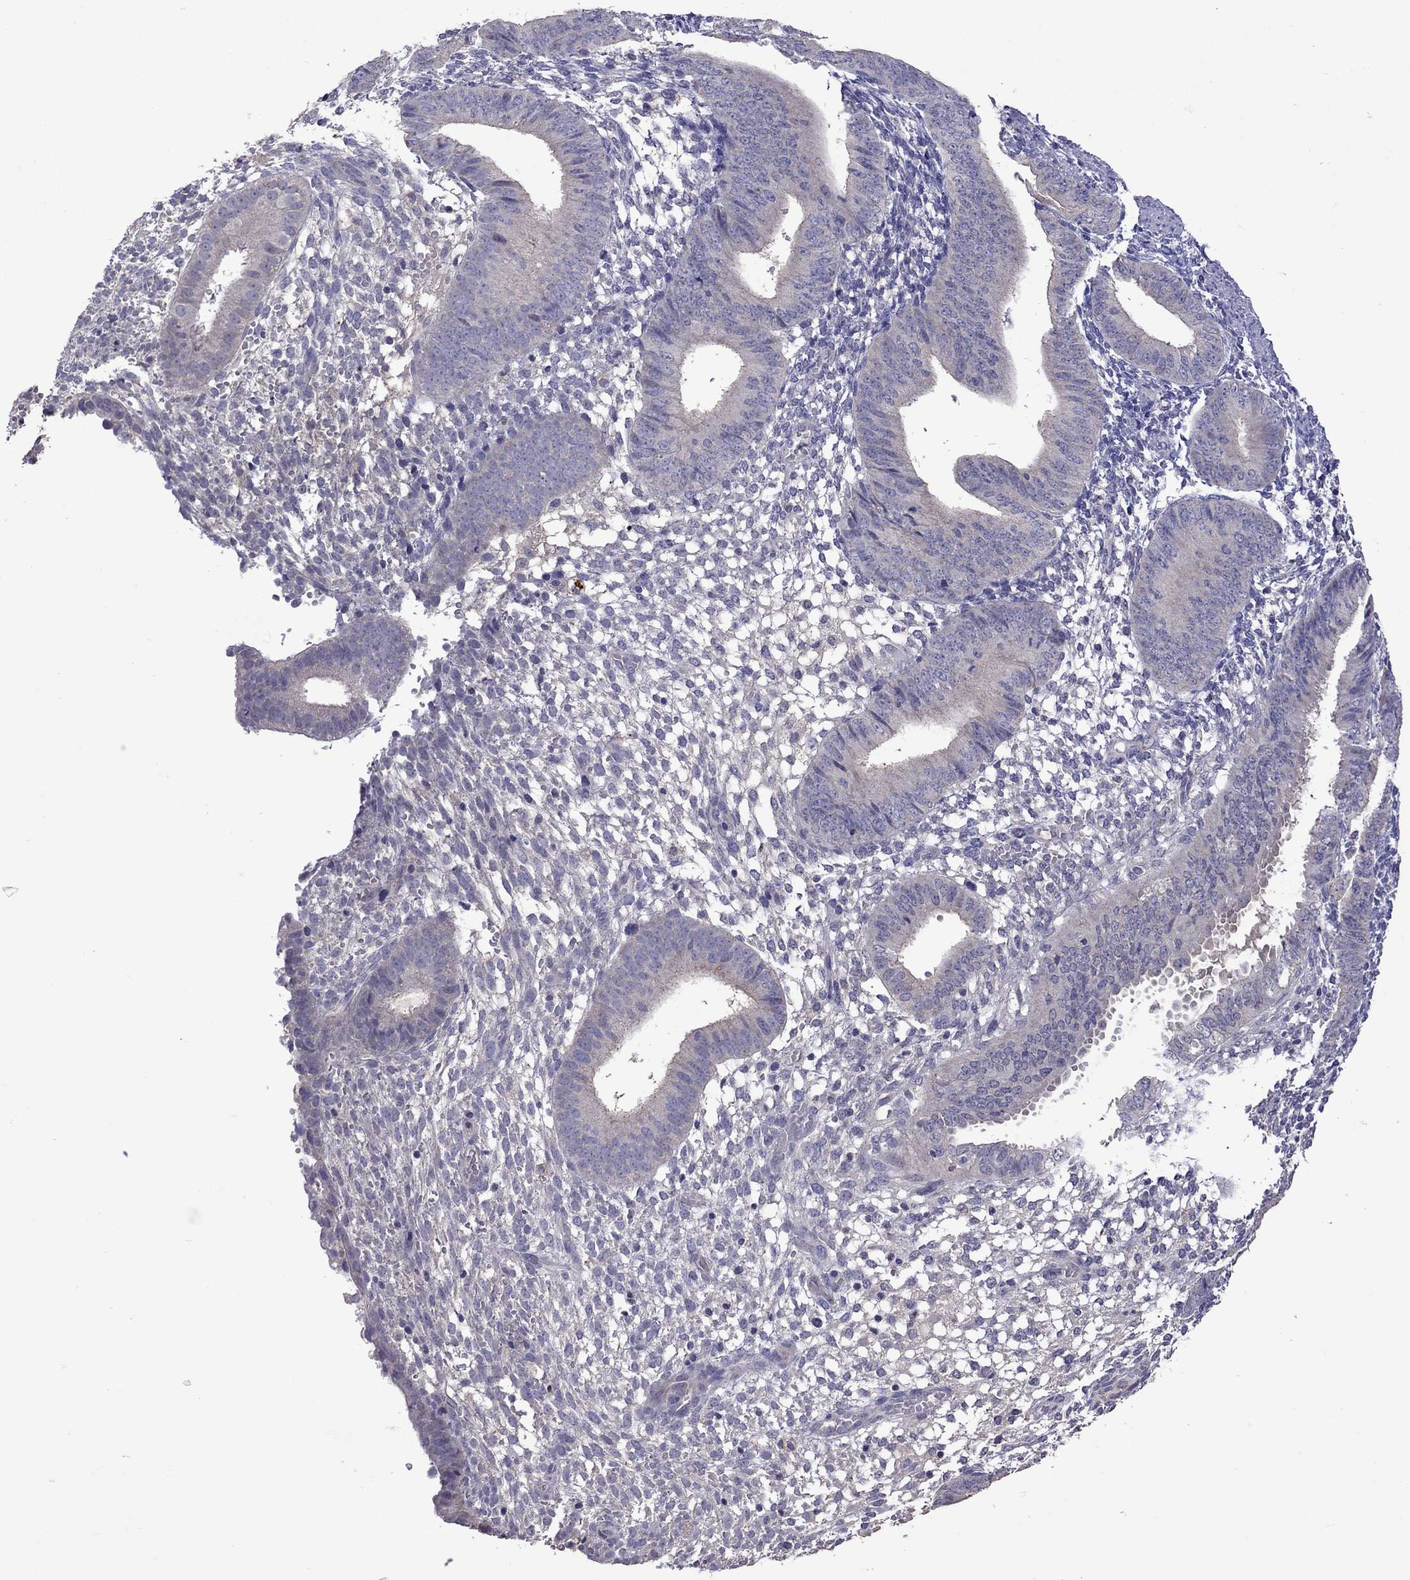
{"staining": {"intensity": "negative", "quantity": "none", "location": "none"}, "tissue": "endometrium", "cell_type": "Cells in endometrial stroma", "image_type": "normal", "snomed": [{"axis": "morphology", "description": "Normal tissue, NOS"}, {"axis": "topography", "description": "Endometrium"}], "caption": "DAB immunohistochemical staining of benign endometrium exhibits no significant staining in cells in endometrial stroma.", "gene": "RTP5", "patient": {"sex": "female", "age": 39}}